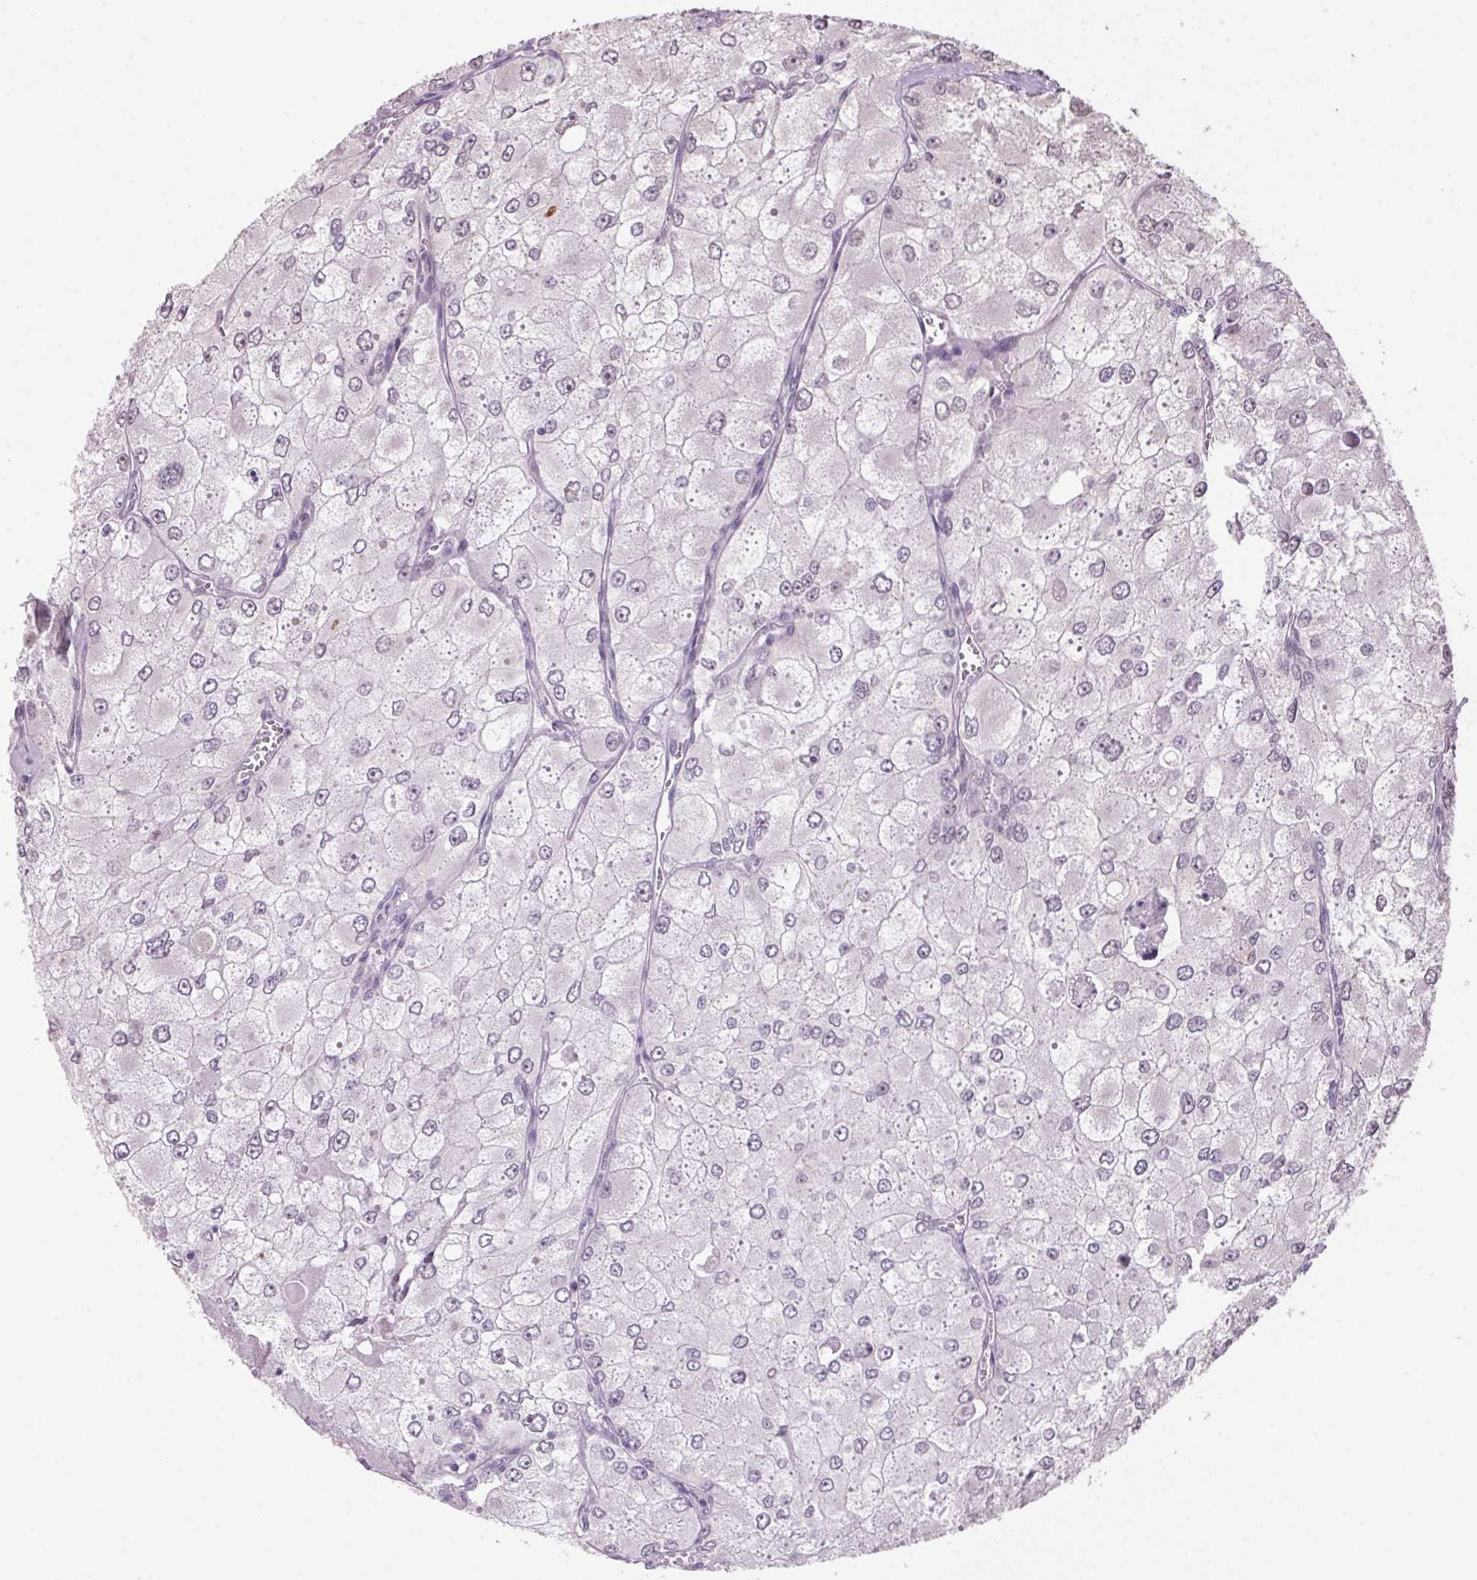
{"staining": {"intensity": "weak", "quantity": "<25%", "location": "nuclear"}, "tissue": "renal cancer", "cell_type": "Tumor cells", "image_type": "cancer", "snomed": [{"axis": "morphology", "description": "Adenocarcinoma, NOS"}, {"axis": "topography", "description": "Kidney"}], "caption": "Tumor cells are negative for protein expression in human renal cancer (adenocarcinoma).", "gene": "VWA3B", "patient": {"sex": "female", "age": 70}}